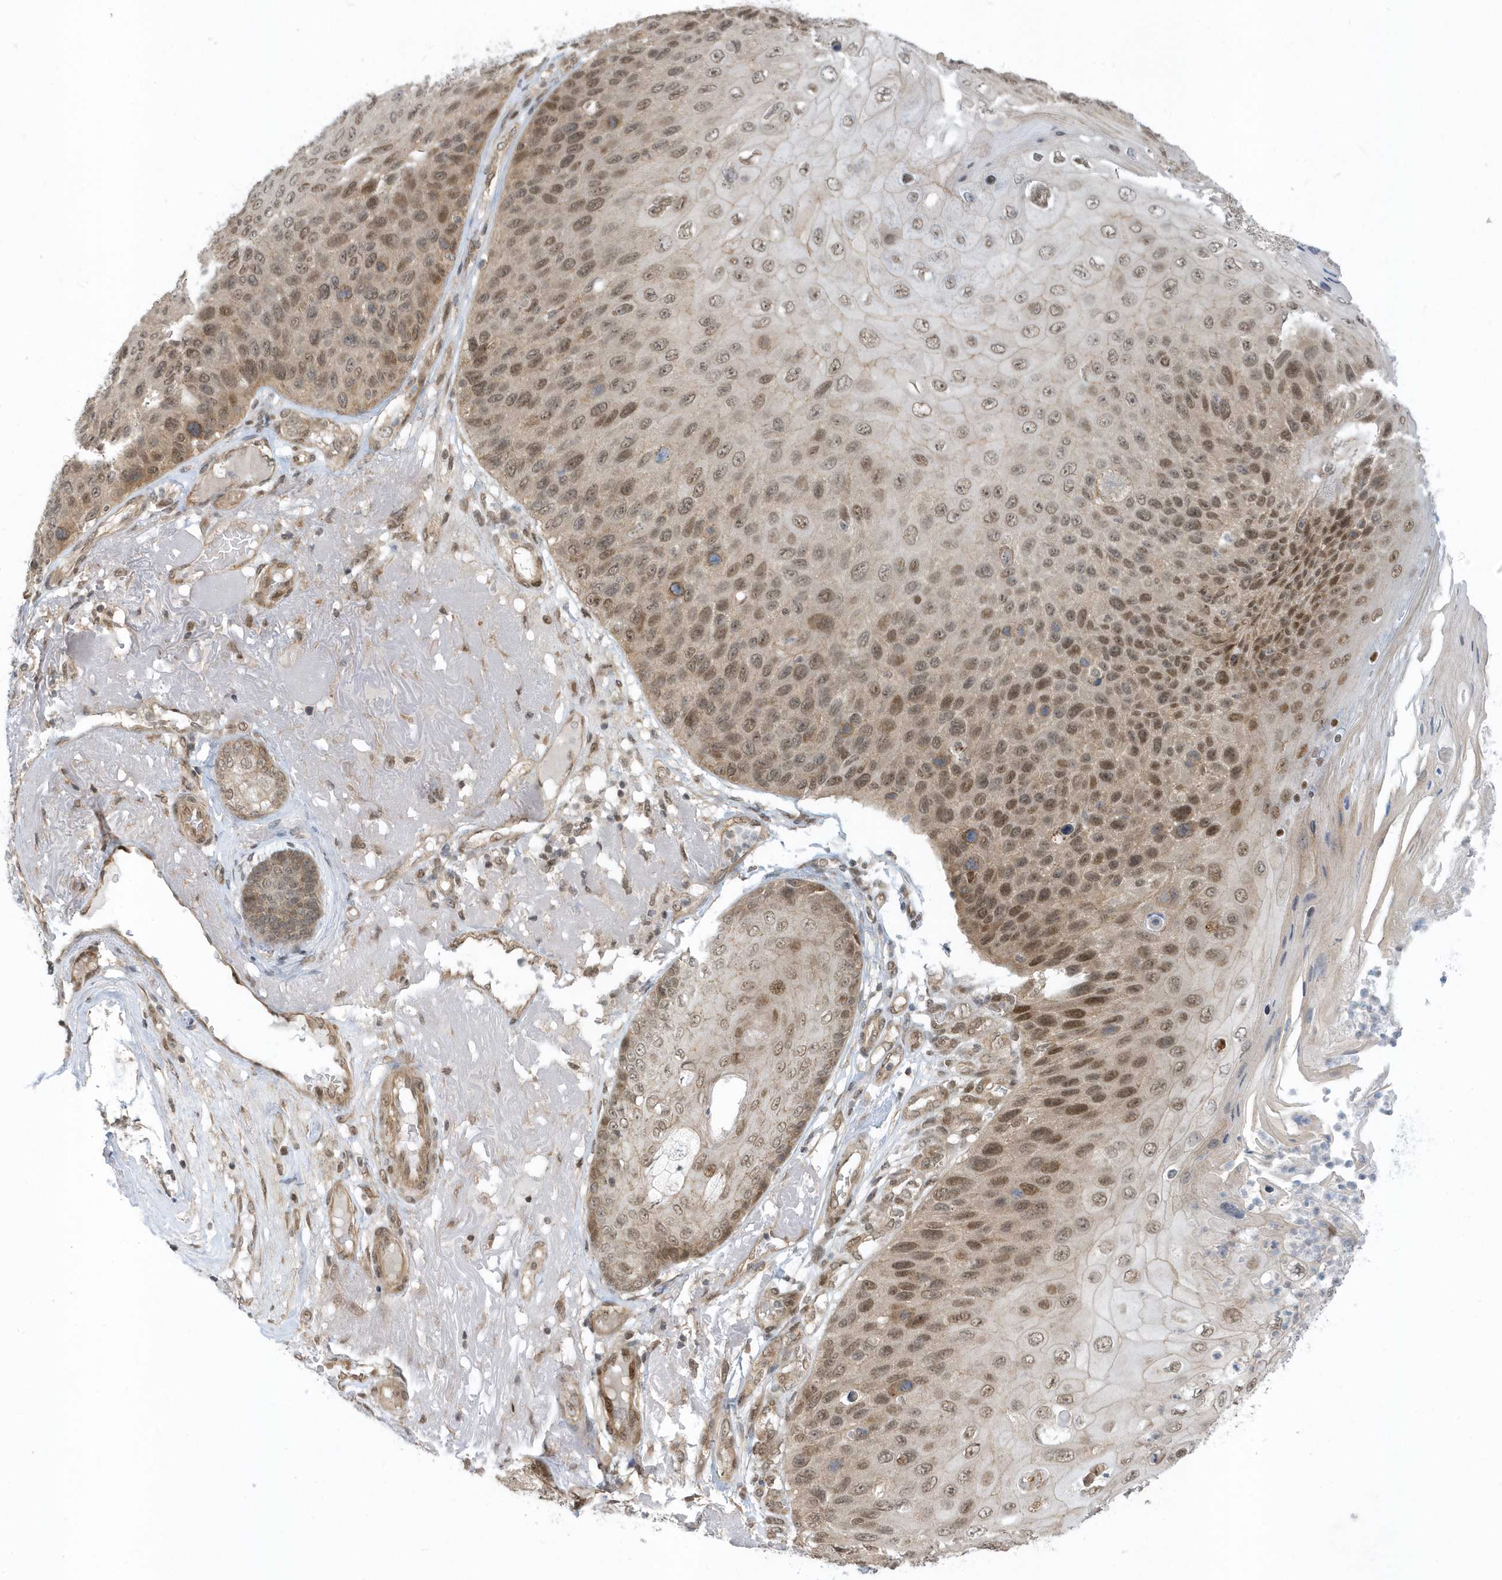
{"staining": {"intensity": "moderate", "quantity": ">75%", "location": "nuclear"}, "tissue": "skin cancer", "cell_type": "Tumor cells", "image_type": "cancer", "snomed": [{"axis": "morphology", "description": "Squamous cell carcinoma, NOS"}, {"axis": "topography", "description": "Skin"}], "caption": "Skin cancer (squamous cell carcinoma) stained with DAB immunohistochemistry displays medium levels of moderate nuclear positivity in approximately >75% of tumor cells. (DAB (3,3'-diaminobenzidine) IHC with brightfield microscopy, high magnification).", "gene": "USP53", "patient": {"sex": "female", "age": 88}}